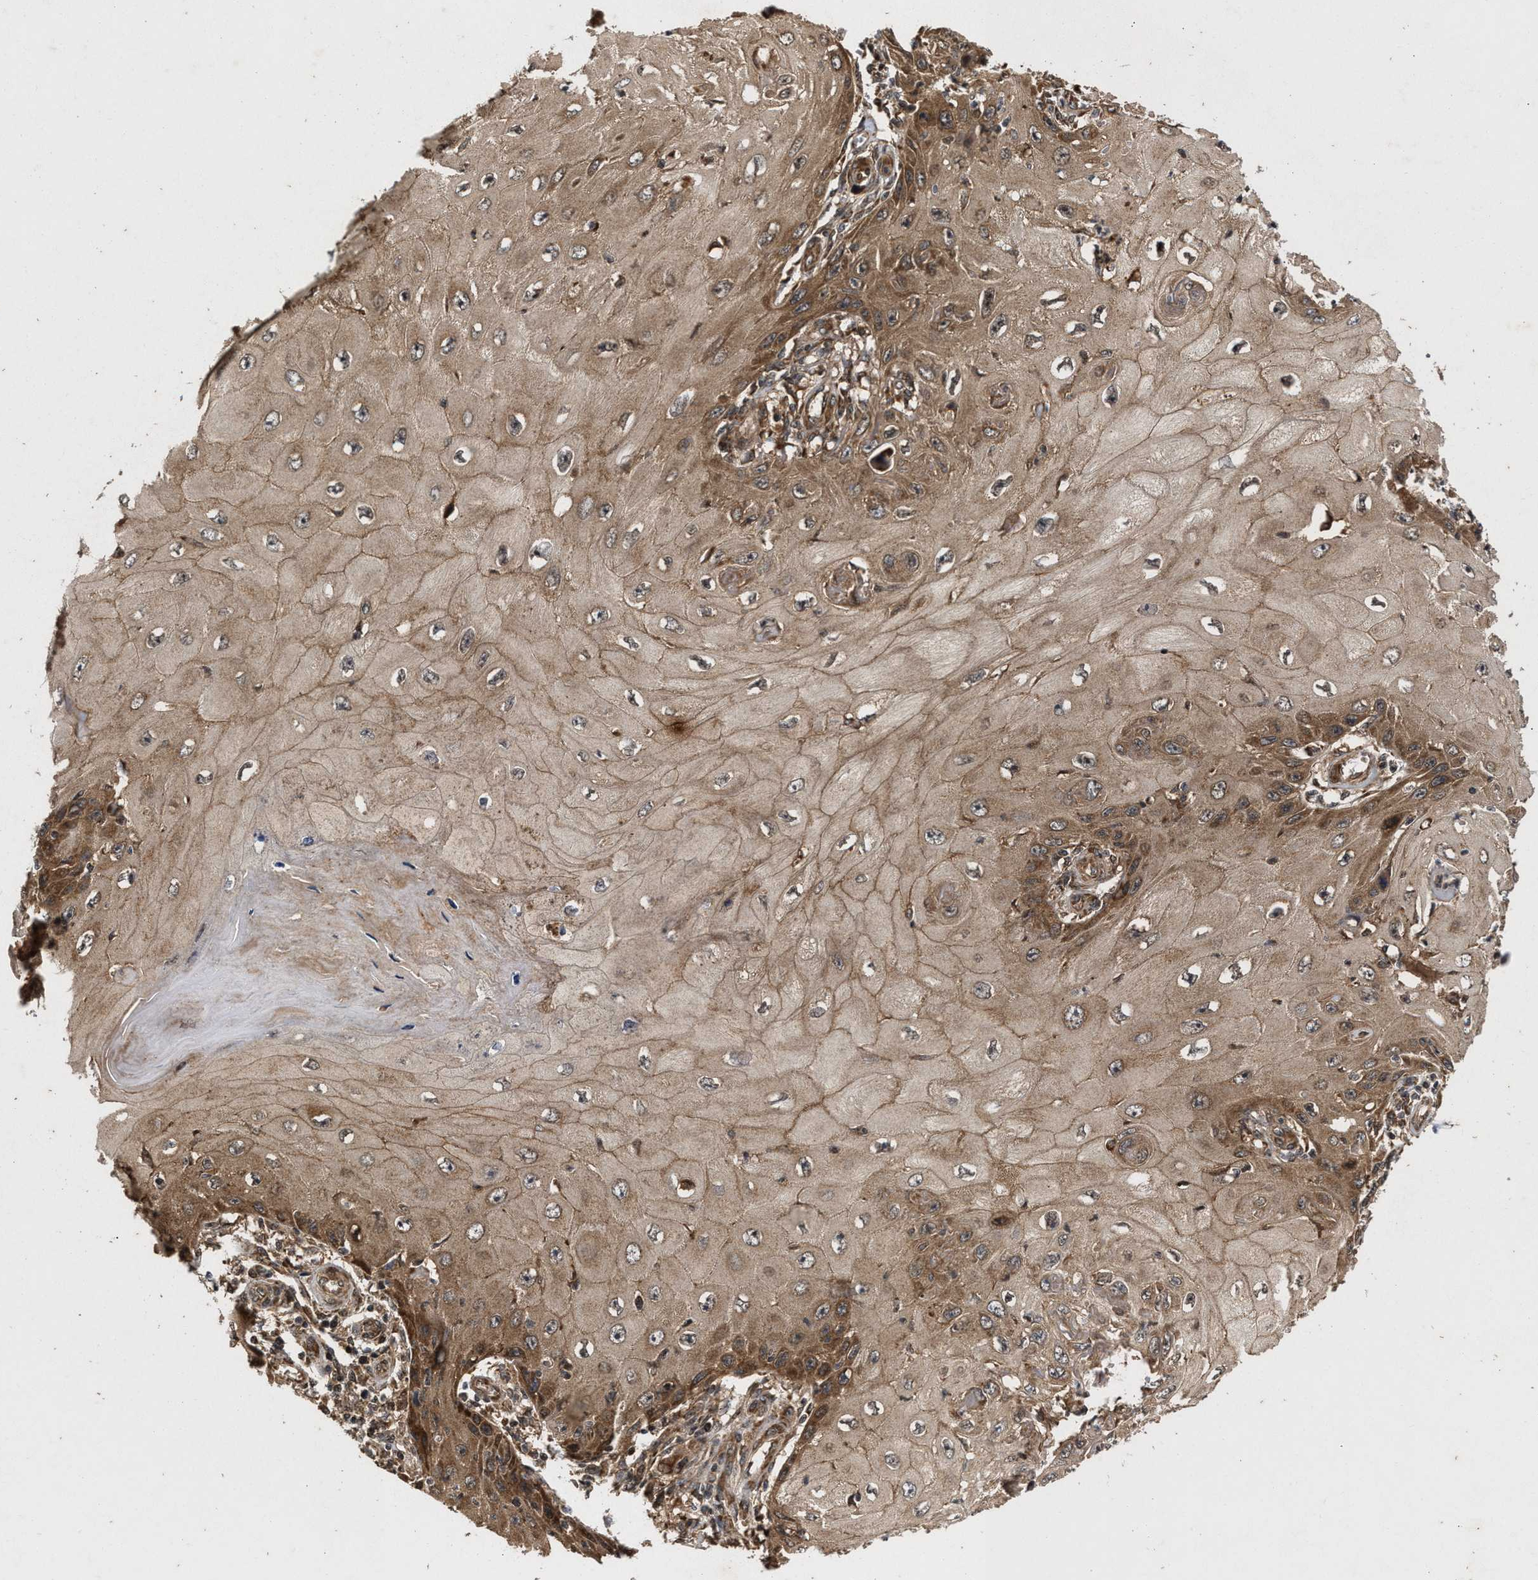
{"staining": {"intensity": "moderate", "quantity": ">75%", "location": "cytoplasmic/membranous"}, "tissue": "skin cancer", "cell_type": "Tumor cells", "image_type": "cancer", "snomed": [{"axis": "morphology", "description": "Squamous cell carcinoma, NOS"}, {"axis": "topography", "description": "Skin"}], "caption": "Human skin squamous cell carcinoma stained with a brown dye reveals moderate cytoplasmic/membranous positive expression in about >75% of tumor cells.", "gene": "CFLAR", "patient": {"sex": "female", "age": 73}}